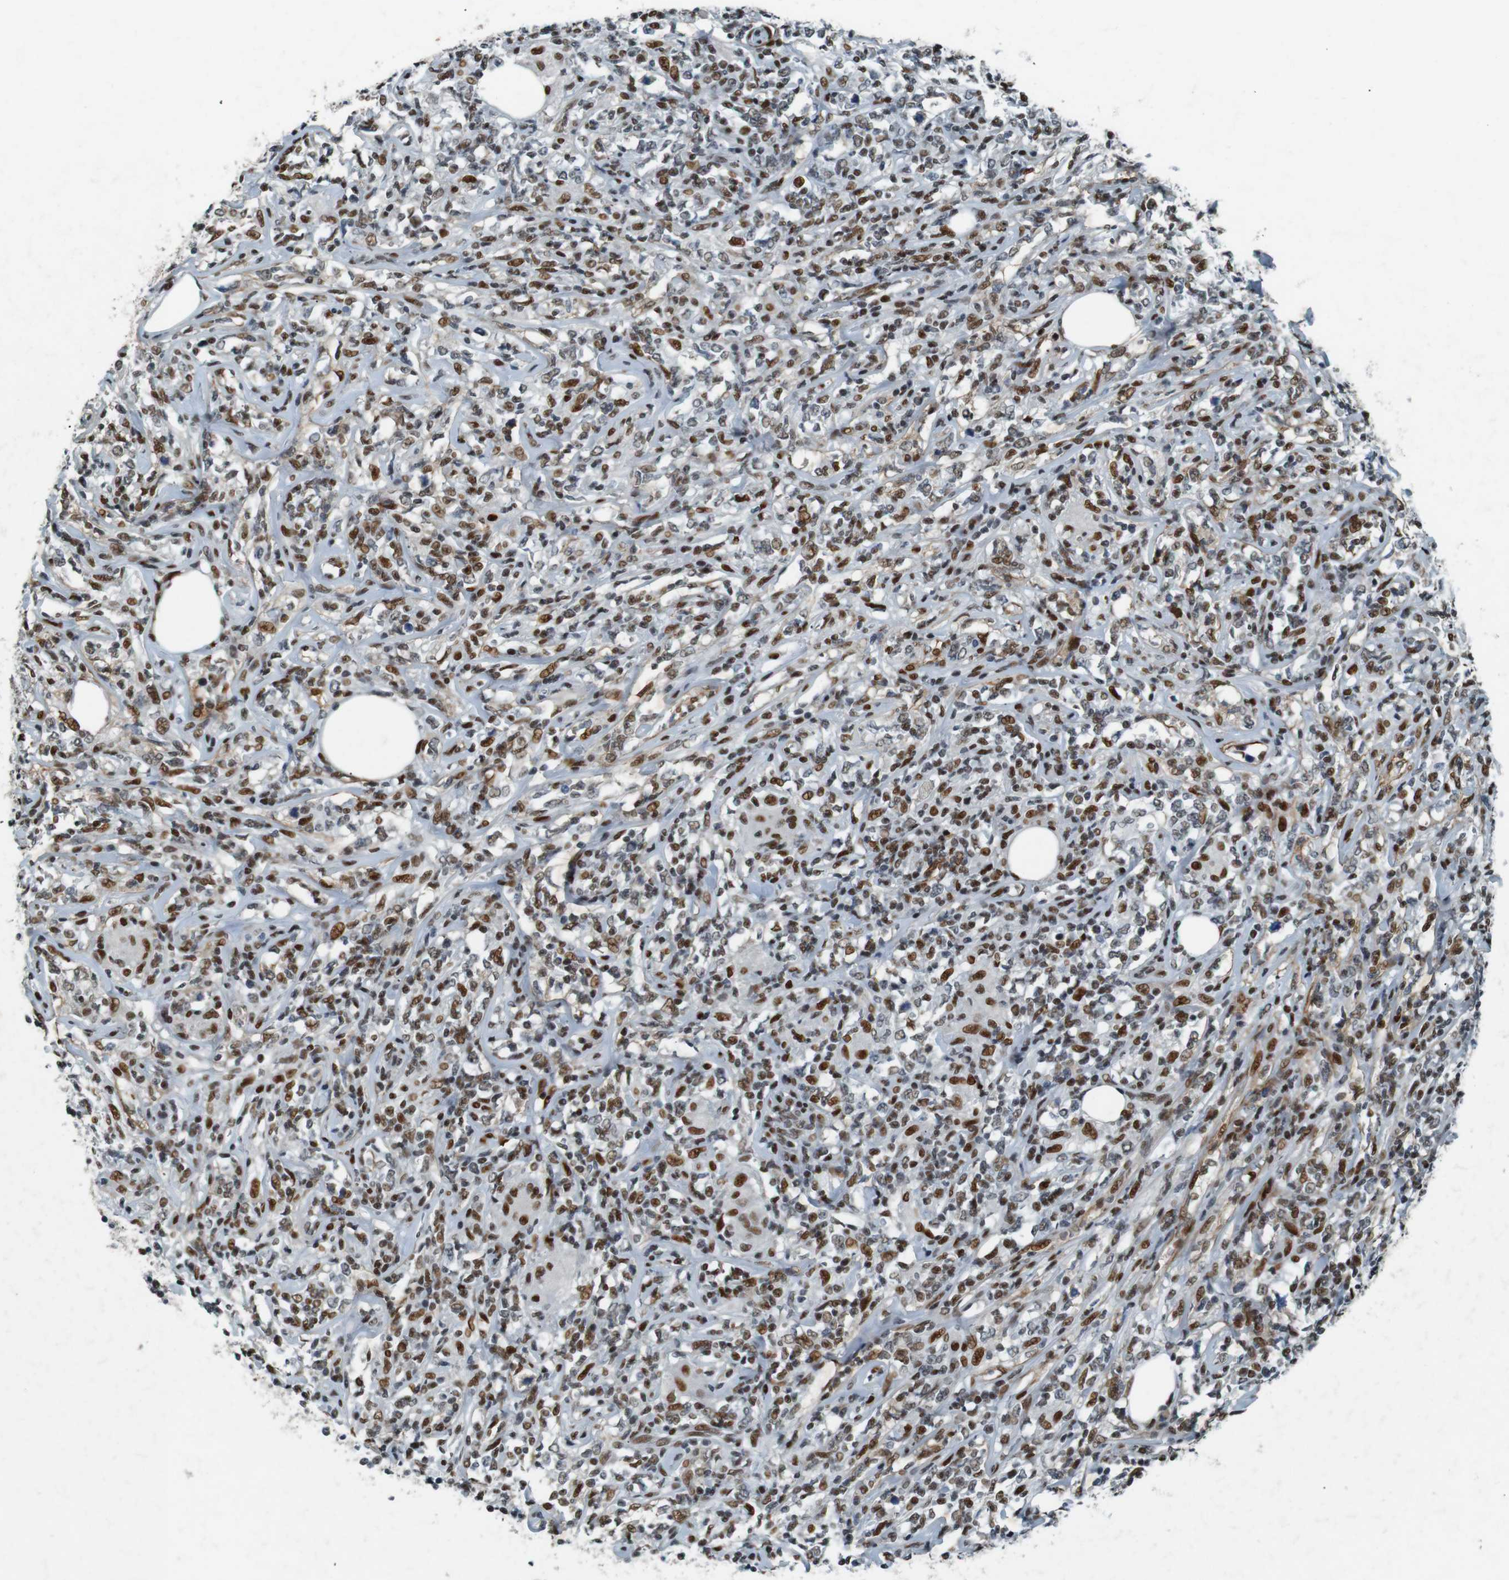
{"staining": {"intensity": "moderate", "quantity": ">75%", "location": "nuclear"}, "tissue": "lymphoma", "cell_type": "Tumor cells", "image_type": "cancer", "snomed": [{"axis": "morphology", "description": "Malignant lymphoma, non-Hodgkin's type, High grade"}, {"axis": "topography", "description": "Lymph node"}], "caption": "This photomicrograph displays immunohistochemistry (IHC) staining of lymphoma, with medium moderate nuclear positivity in about >75% of tumor cells.", "gene": "HEXIM1", "patient": {"sex": "female", "age": 84}}